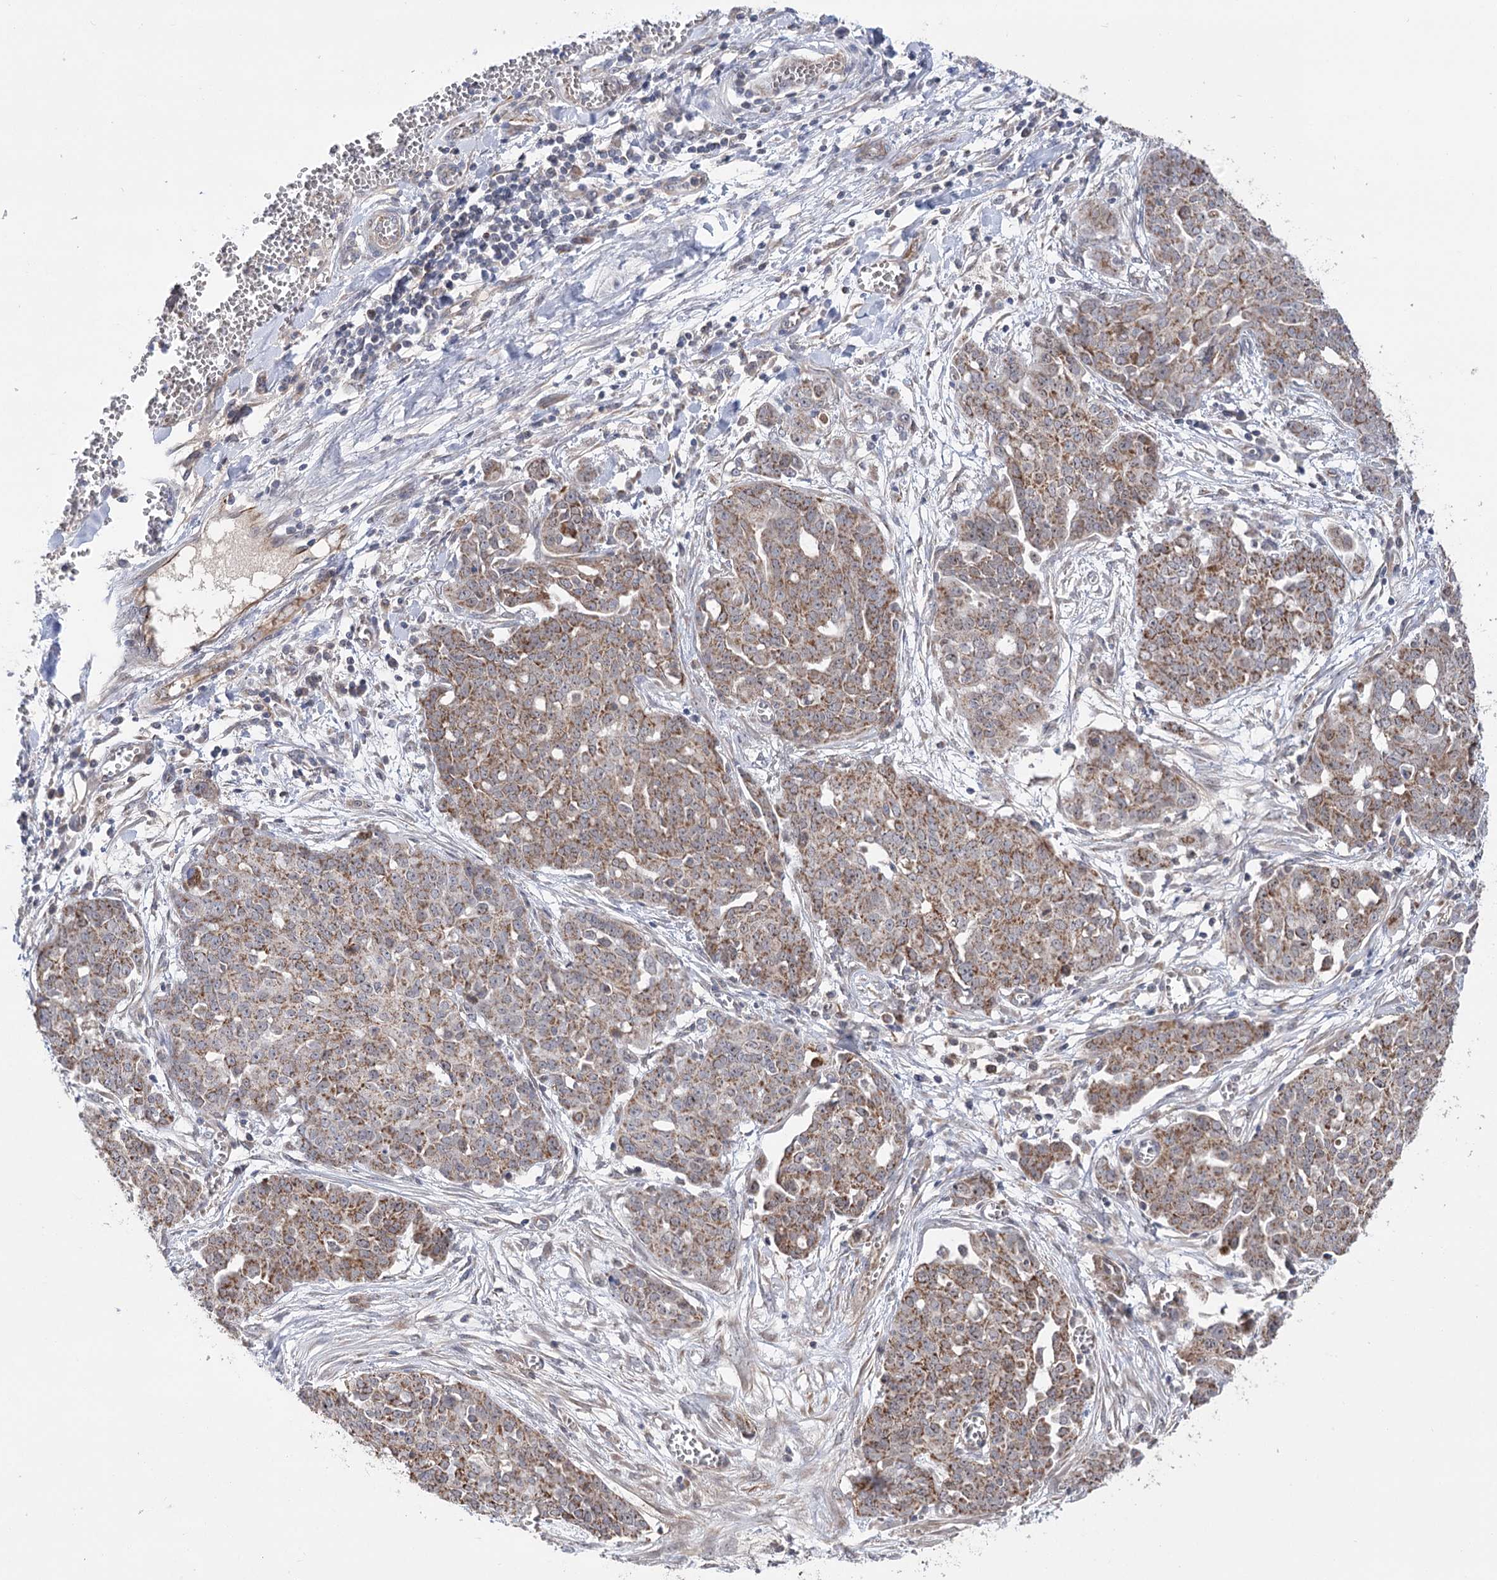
{"staining": {"intensity": "moderate", "quantity": ">75%", "location": "cytoplasmic/membranous"}, "tissue": "ovarian cancer", "cell_type": "Tumor cells", "image_type": "cancer", "snomed": [{"axis": "morphology", "description": "Cystadenocarcinoma, serous, NOS"}, {"axis": "topography", "description": "Soft tissue"}, {"axis": "topography", "description": "Ovary"}], "caption": "Human ovarian serous cystadenocarcinoma stained with a brown dye displays moderate cytoplasmic/membranous positive staining in about >75% of tumor cells.", "gene": "ECHDC3", "patient": {"sex": "female", "age": 57}}